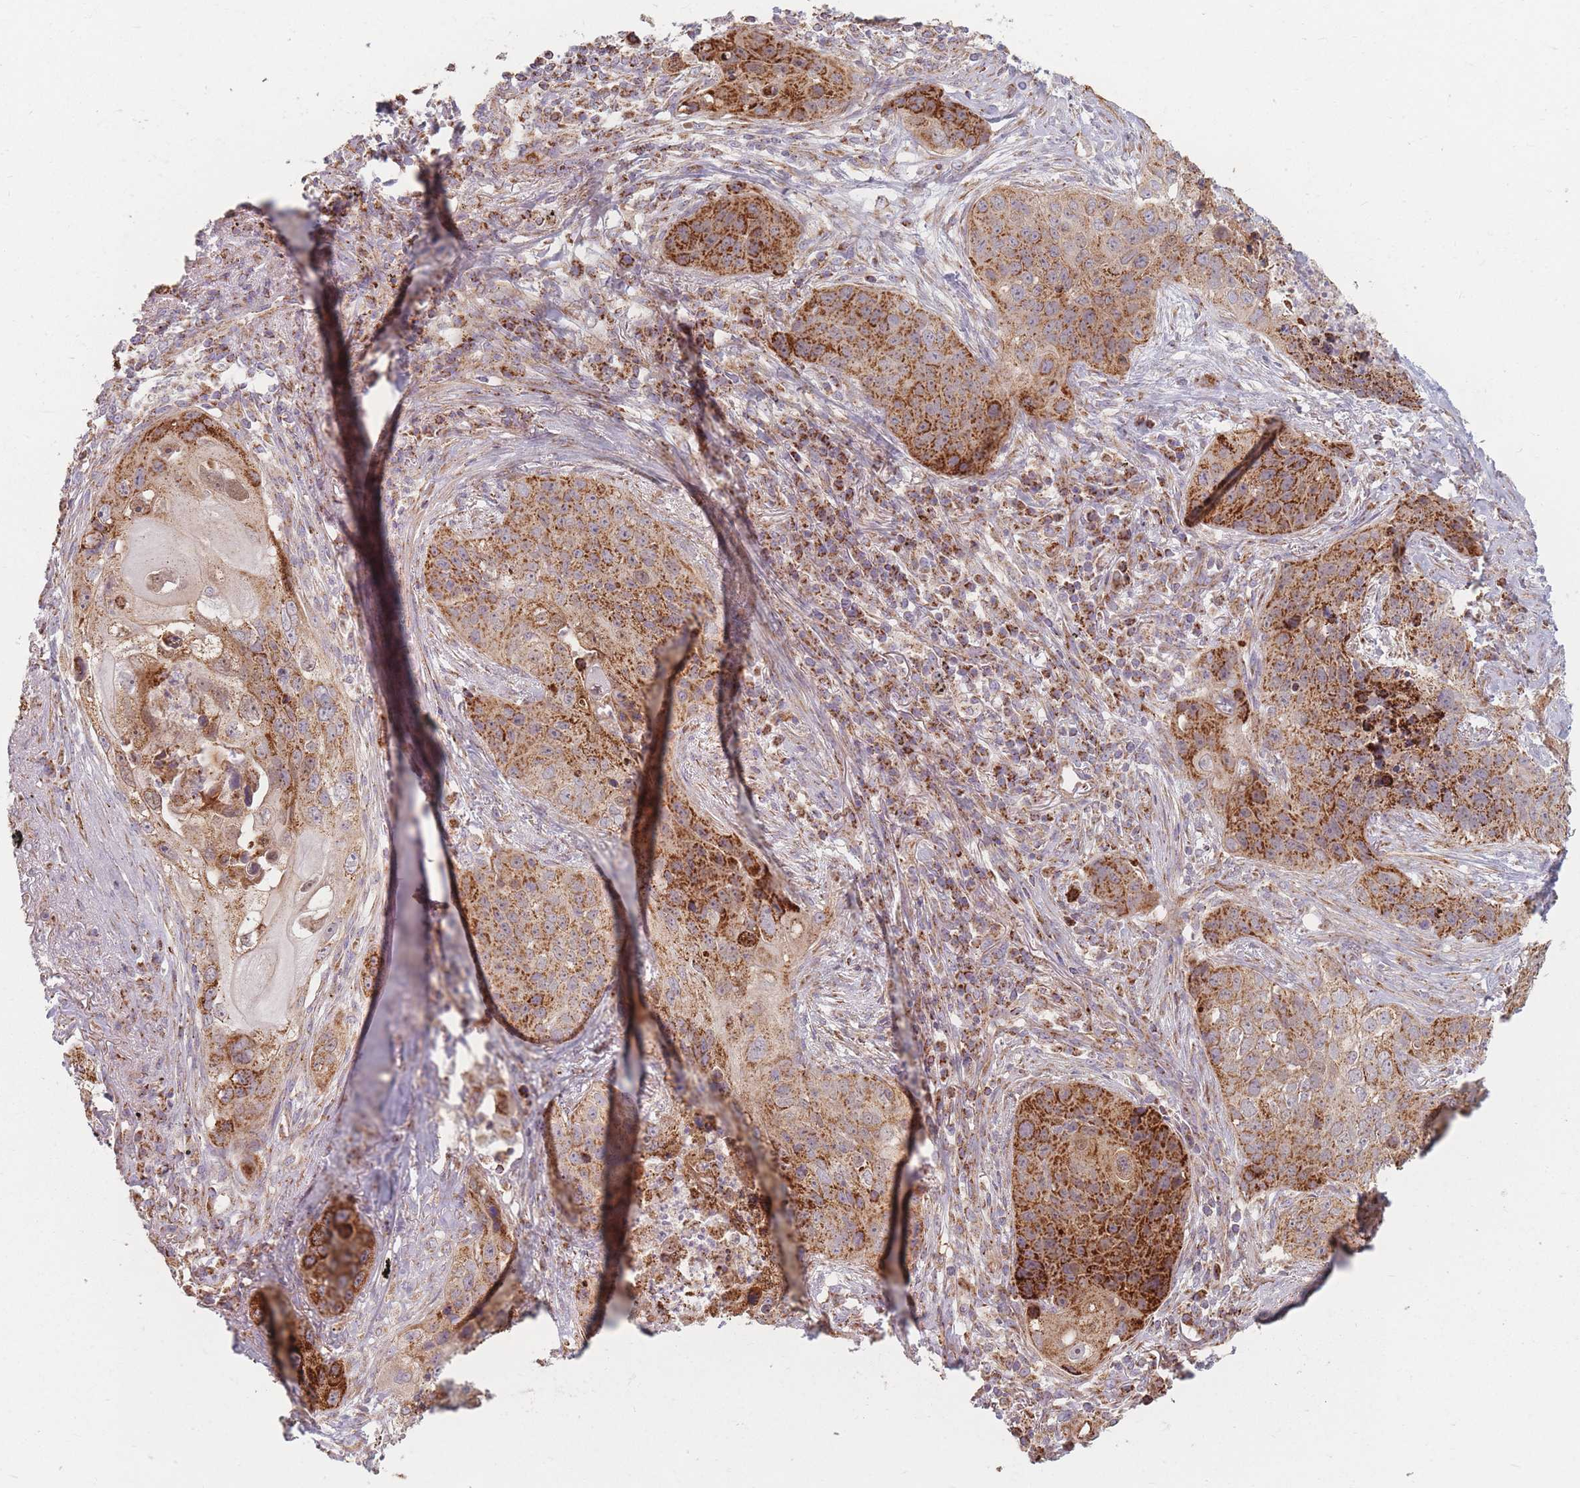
{"staining": {"intensity": "strong", "quantity": ">75%", "location": "cytoplasmic/membranous"}, "tissue": "lung cancer", "cell_type": "Tumor cells", "image_type": "cancer", "snomed": [{"axis": "morphology", "description": "Squamous cell carcinoma, NOS"}, {"axis": "topography", "description": "Lung"}], "caption": "This micrograph displays IHC staining of human lung cancer, with high strong cytoplasmic/membranous staining in approximately >75% of tumor cells.", "gene": "ESRP2", "patient": {"sex": "female", "age": 63}}